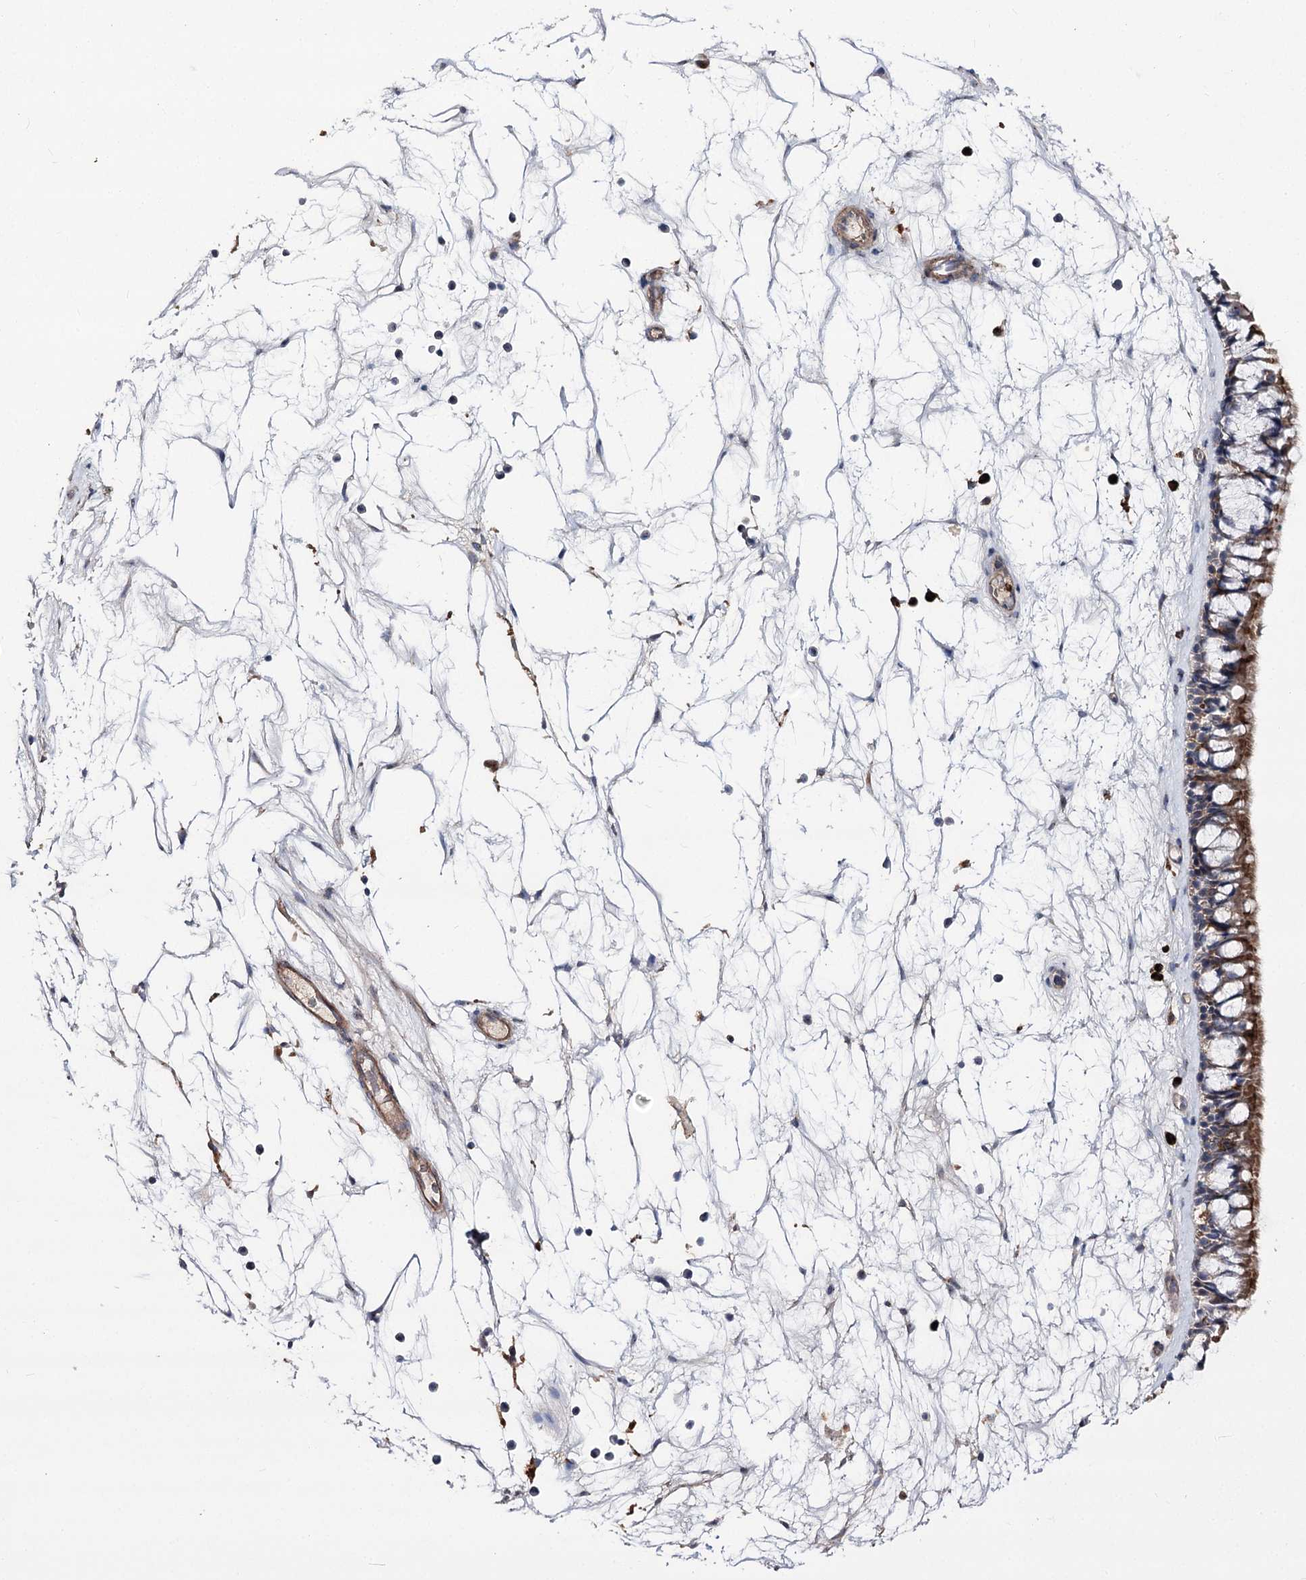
{"staining": {"intensity": "moderate", "quantity": ">75%", "location": "cytoplasmic/membranous"}, "tissue": "nasopharynx", "cell_type": "Respiratory epithelial cells", "image_type": "normal", "snomed": [{"axis": "morphology", "description": "Normal tissue, NOS"}, {"axis": "topography", "description": "Nasopharynx"}], "caption": "This image exhibits immunohistochemistry (IHC) staining of unremarkable human nasopharynx, with medium moderate cytoplasmic/membranous staining in about >75% of respiratory epithelial cells.", "gene": "MINDY3", "patient": {"sex": "male", "age": 64}}